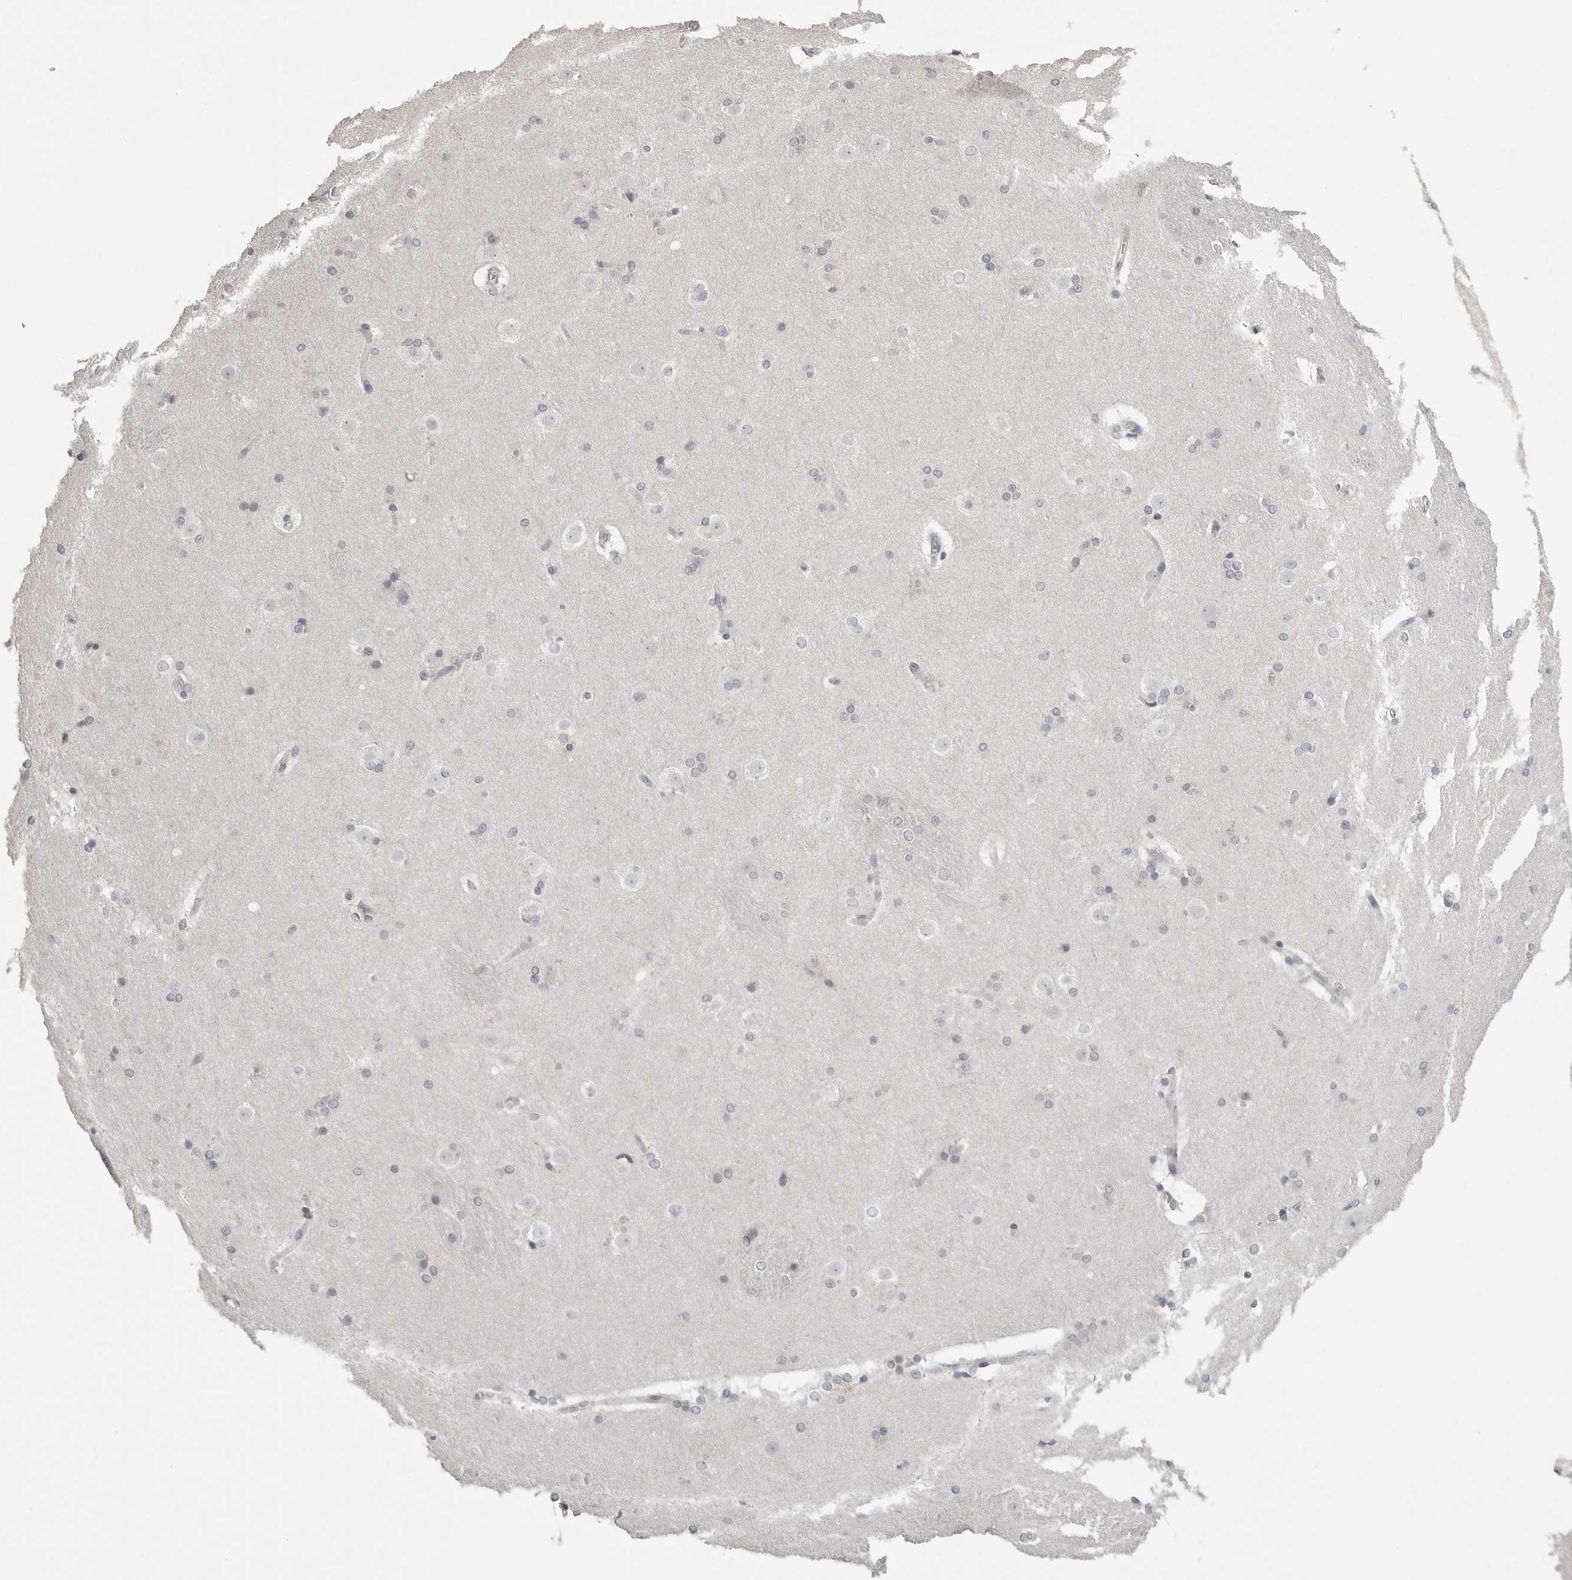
{"staining": {"intensity": "negative", "quantity": "none", "location": "none"}, "tissue": "caudate", "cell_type": "Glial cells", "image_type": "normal", "snomed": [{"axis": "morphology", "description": "Normal tissue, NOS"}, {"axis": "topography", "description": "Lateral ventricle wall"}], "caption": "DAB immunohistochemical staining of benign human caudate exhibits no significant positivity in glial cells. (Immunohistochemistry (ihc), brightfield microscopy, high magnification).", "gene": "GPN2", "patient": {"sex": "female", "age": 19}}